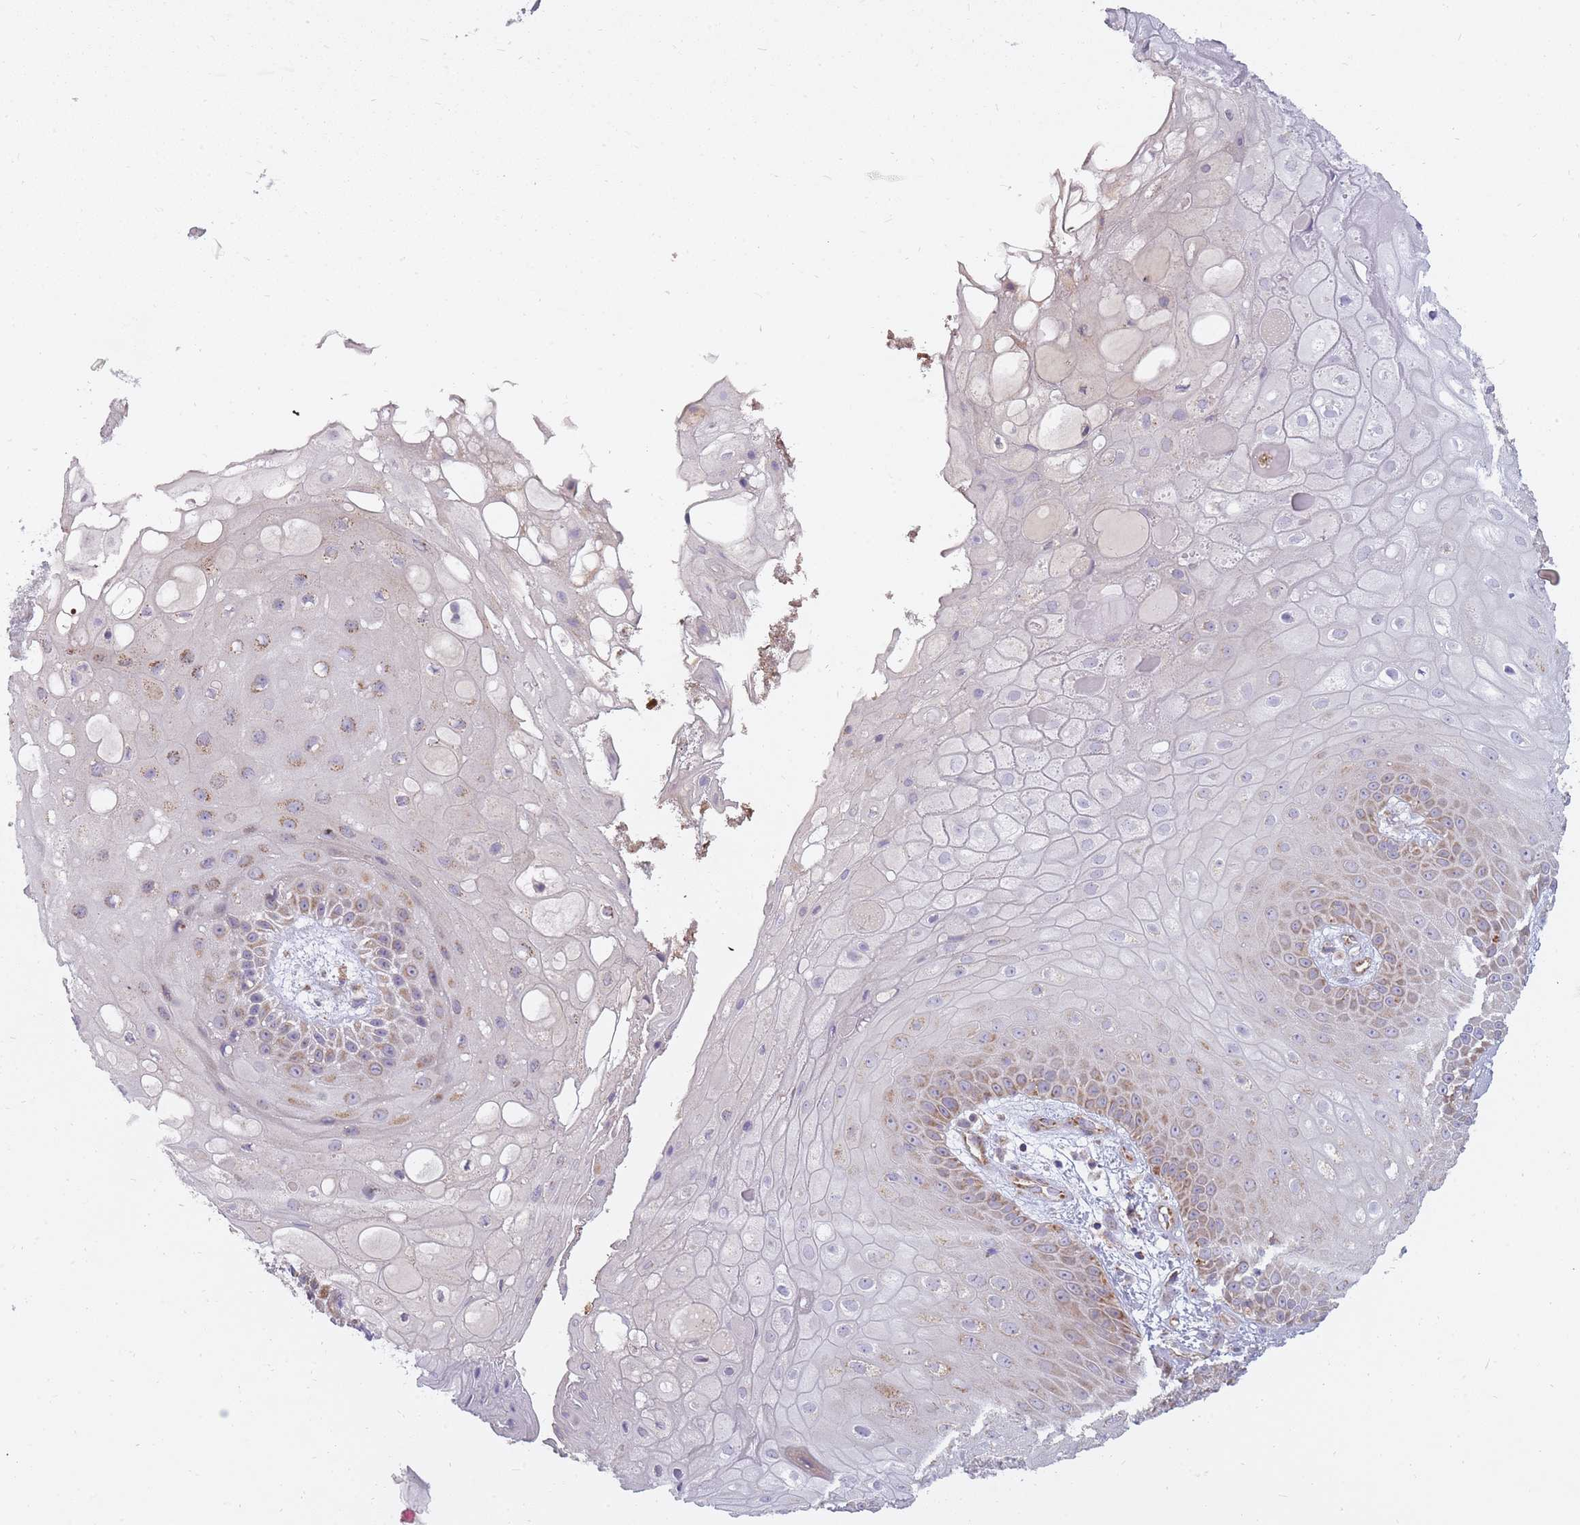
{"staining": {"intensity": "moderate", "quantity": "25%-75%", "location": "cytoplasmic/membranous"}, "tissue": "skin", "cell_type": "Epidermal cells", "image_type": "normal", "snomed": [{"axis": "morphology", "description": "Normal tissue, NOS"}, {"axis": "topography", "description": "Anal"}], "caption": "Immunohistochemistry of normal skin reveals medium levels of moderate cytoplasmic/membranous positivity in about 25%-75% of epidermal cells. The staining is performed using DAB brown chromogen to label protein expression. The nuclei are counter-stained blue using hematoxylin.", "gene": "ALKBH4", "patient": {"sex": "male", "age": 80}}